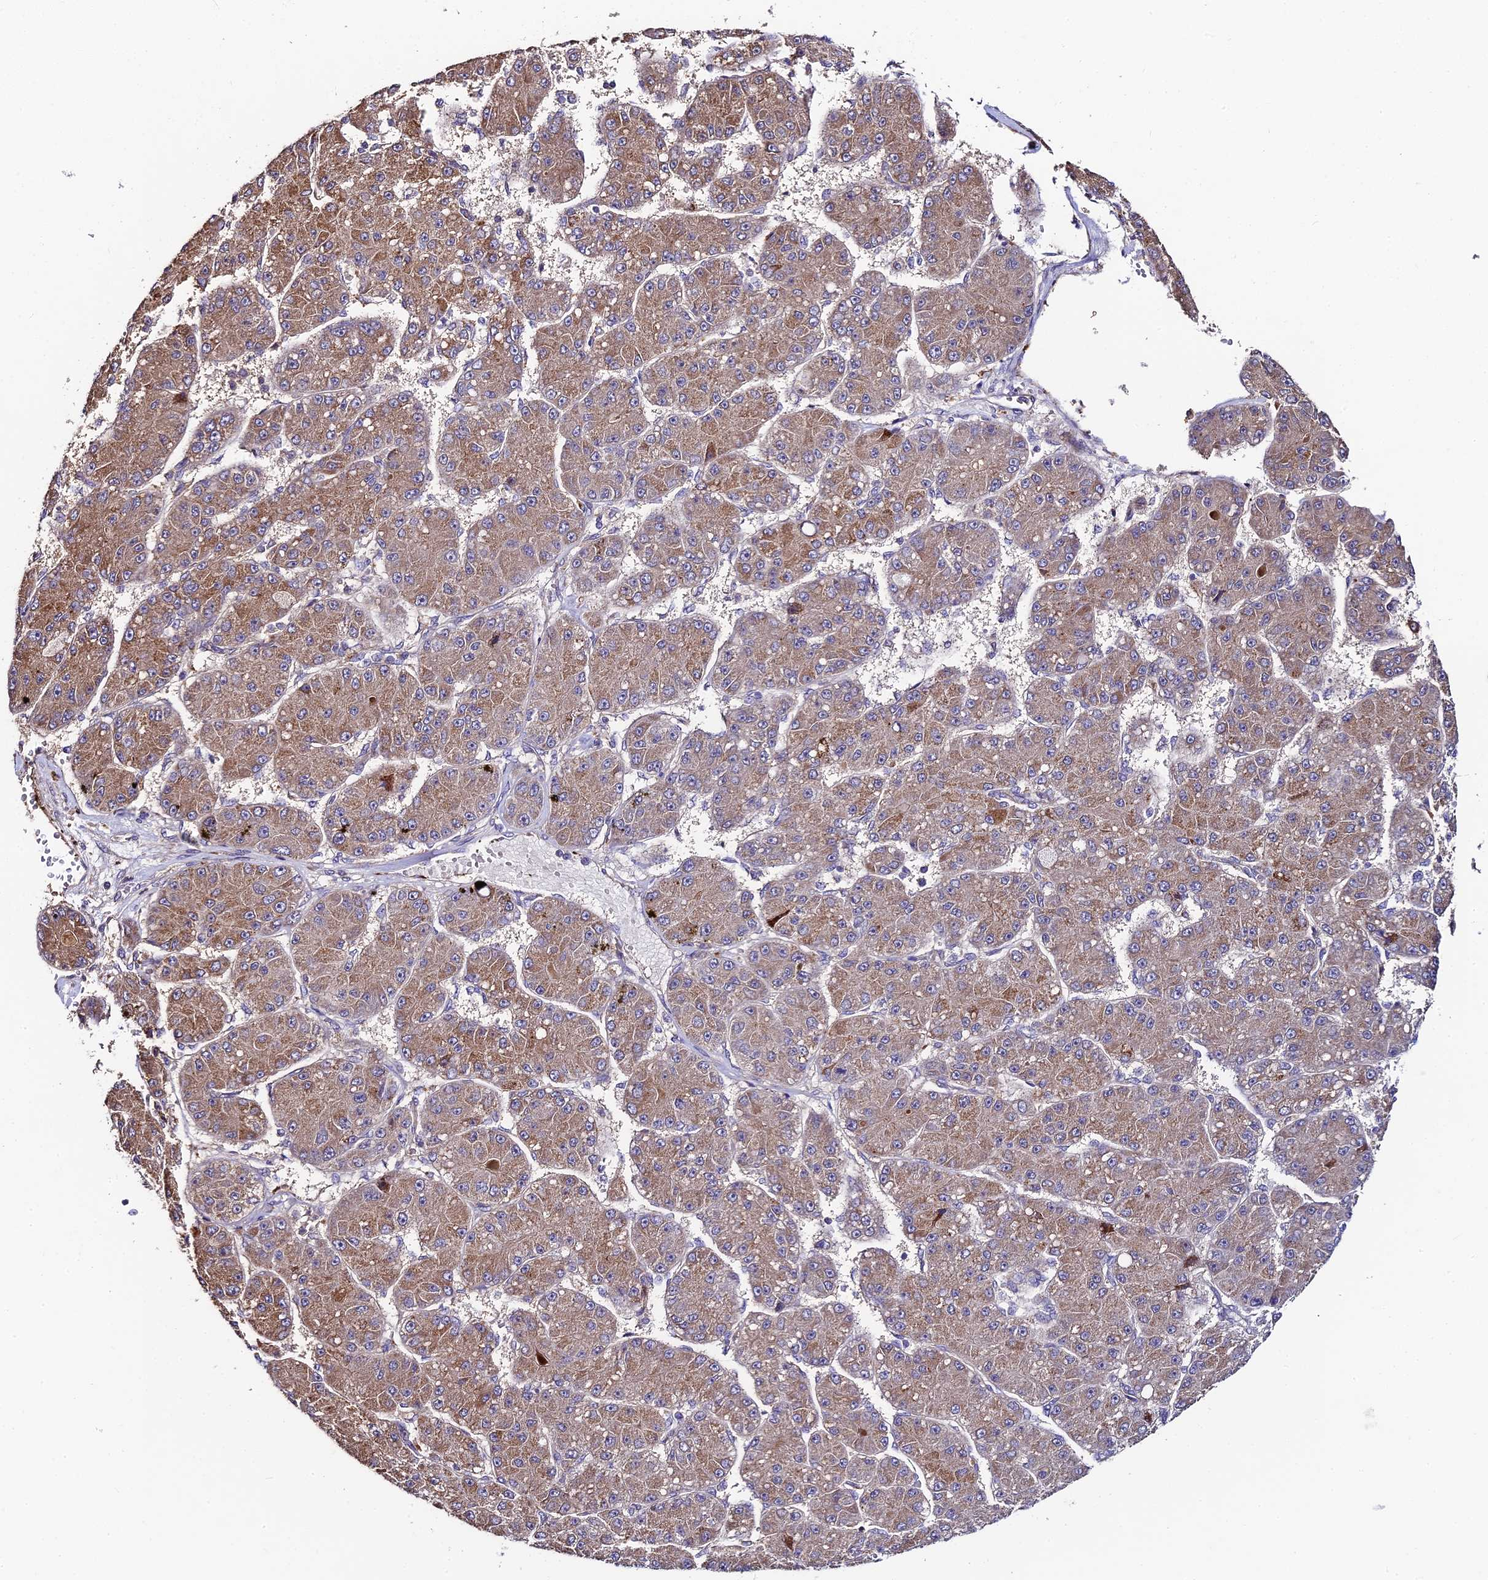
{"staining": {"intensity": "moderate", "quantity": "25%-75%", "location": "cytoplasmic/membranous"}, "tissue": "liver cancer", "cell_type": "Tumor cells", "image_type": "cancer", "snomed": [{"axis": "morphology", "description": "Carcinoma, Hepatocellular, NOS"}, {"axis": "topography", "description": "Liver"}], "caption": "Liver cancer (hepatocellular carcinoma) stained with DAB IHC demonstrates medium levels of moderate cytoplasmic/membranous staining in about 25%-75% of tumor cells.", "gene": "C3orf20", "patient": {"sex": "male", "age": 67}}